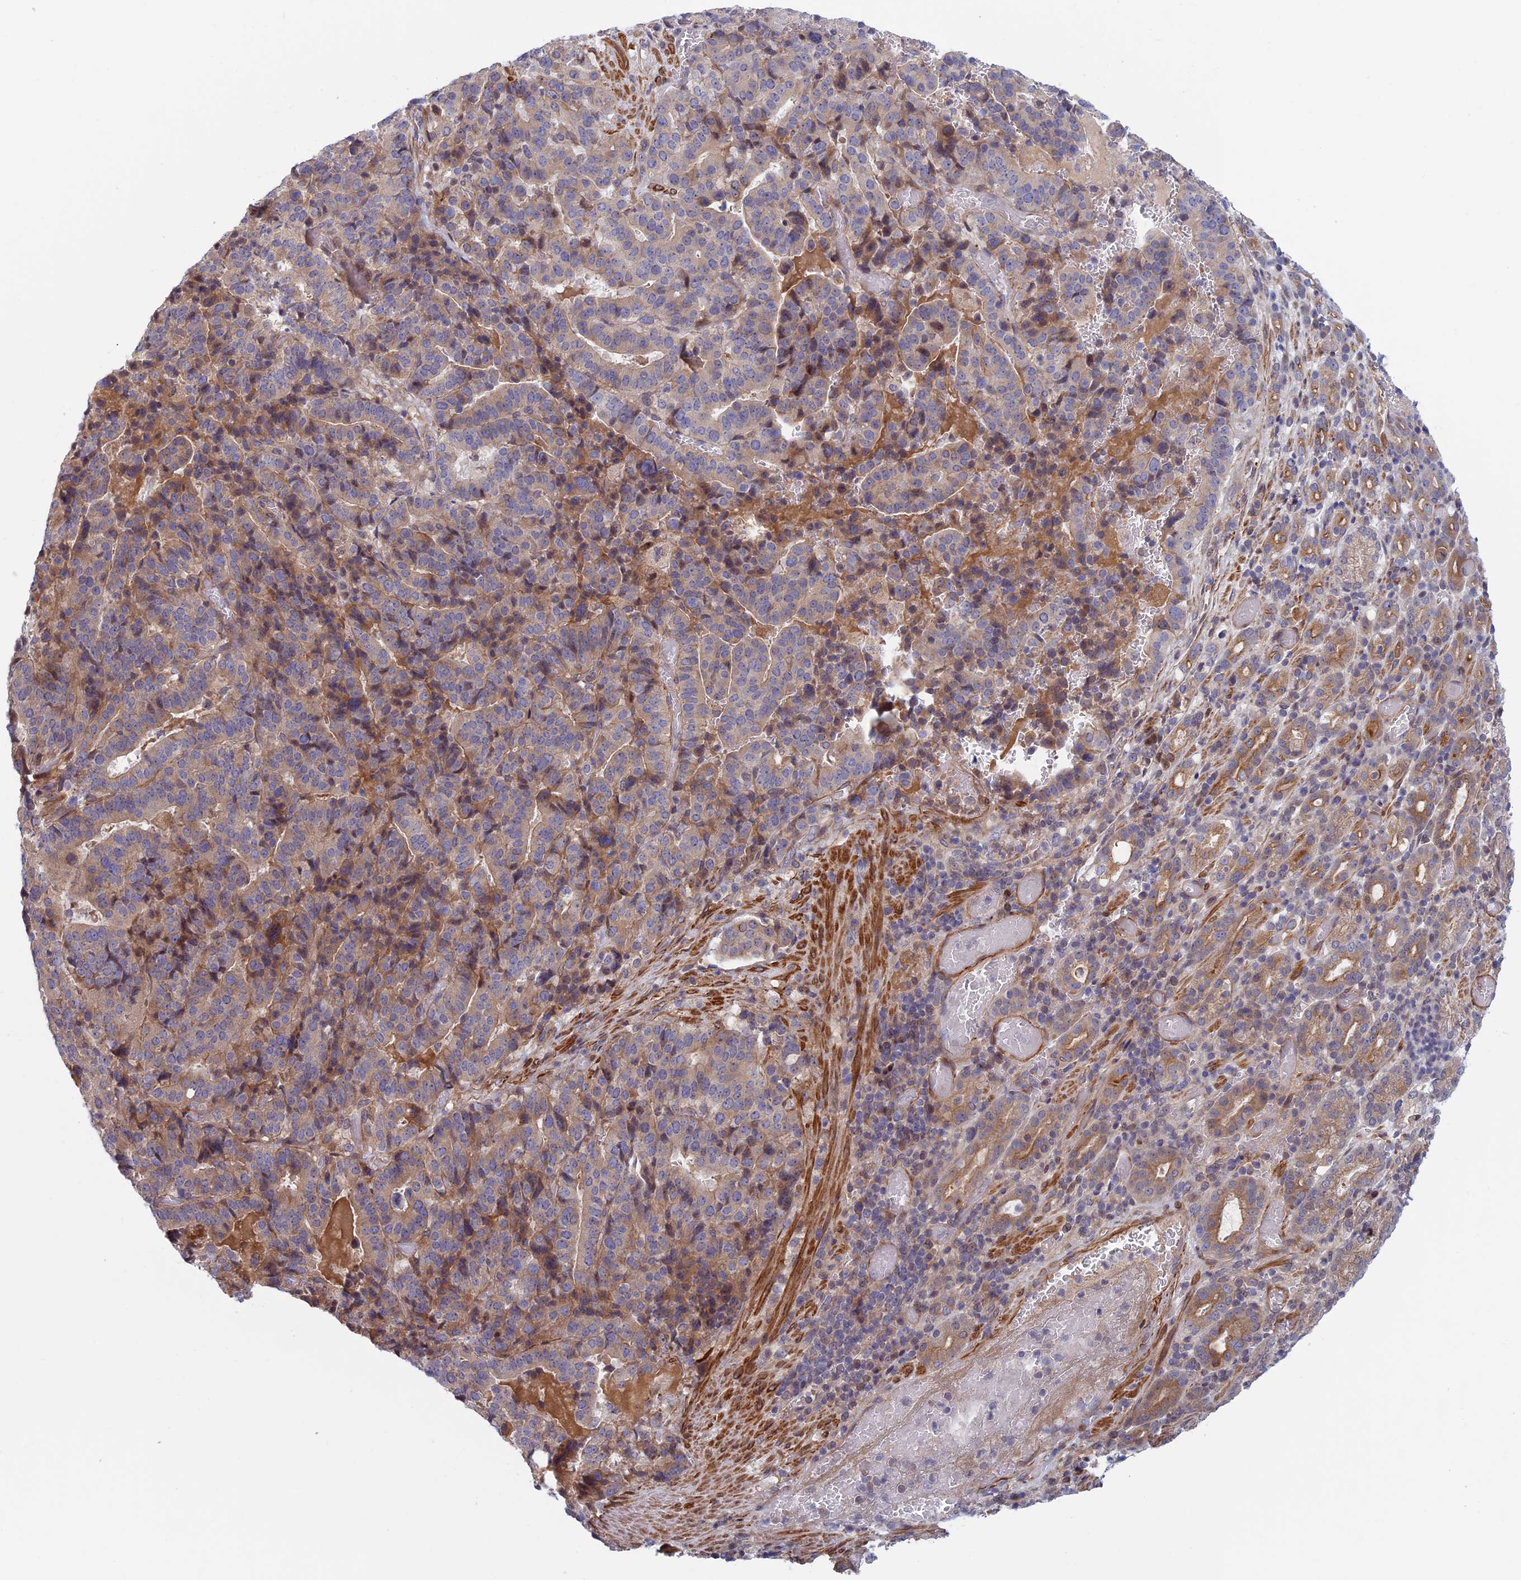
{"staining": {"intensity": "weak", "quantity": "25%-75%", "location": "cytoplasmic/membranous"}, "tissue": "stomach cancer", "cell_type": "Tumor cells", "image_type": "cancer", "snomed": [{"axis": "morphology", "description": "Adenocarcinoma, NOS"}, {"axis": "topography", "description": "Stomach"}], "caption": "Stomach adenocarcinoma was stained to show a protein in brown. There is low levels of weak cytoplasmic/membranous staining in about 25%-75% of tumor cells.", "gene": "FADS1", "patient": {"sex": "male", "age": 48}}